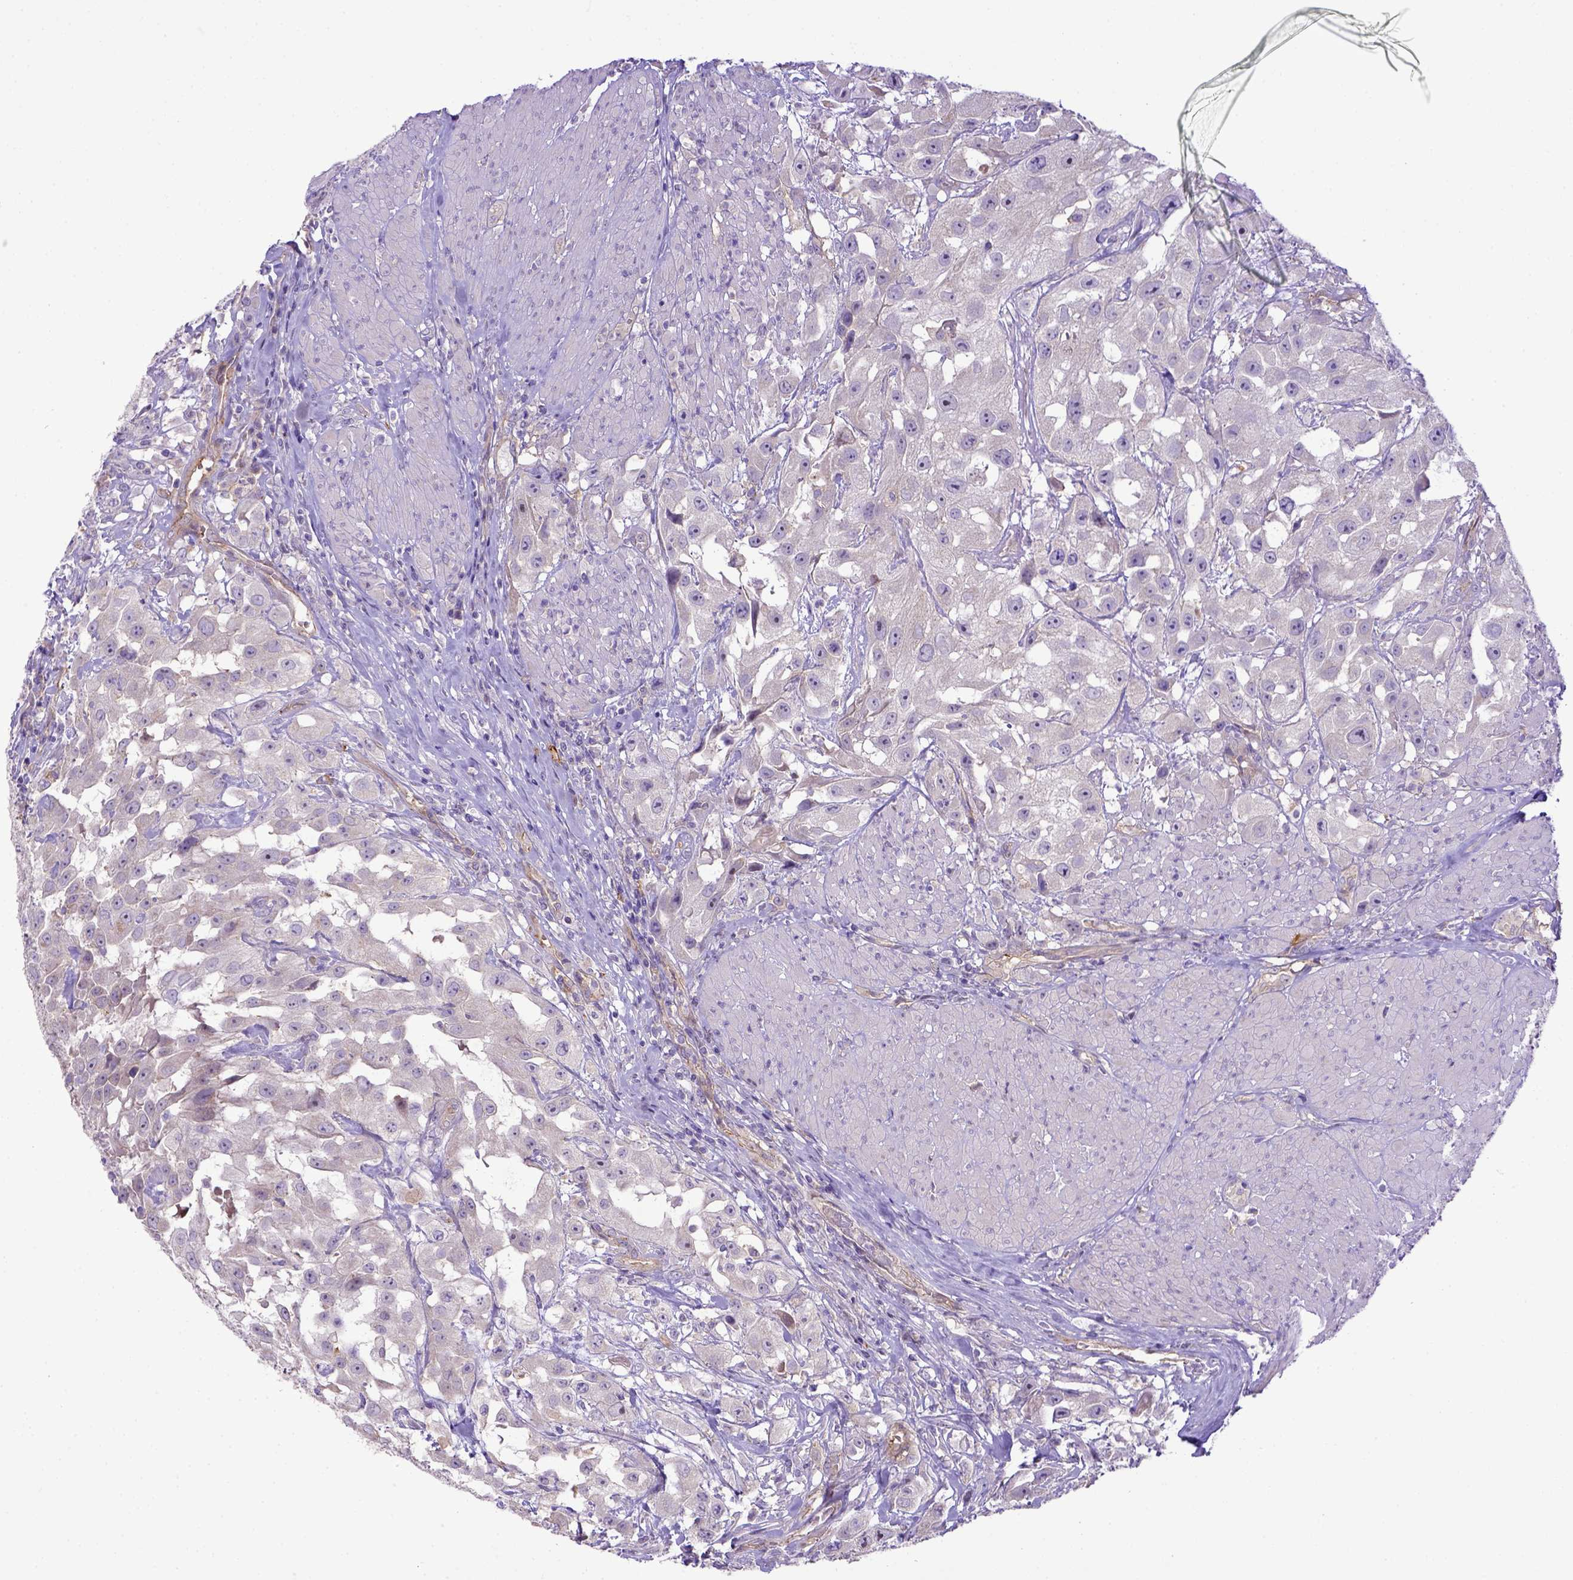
{"staining": {"intensity": "negative", "quantity": "none", "location": "none"}, "tissue": "urothelial cancer", "cell_type": "Tumor cells", "image_type": "cancer", "snomed": [{"axis": "morphology", "description": "Urothelial carcinoma, High grade"}, {"axis": "topography", "description": "Urinary bladder"}], "caption": "A high-resolution micrograph shows immunohistochemistry staining of urothelial cancer, which shows no significant positivity in tumor cells.", "gene": "CD40", "patient": {"sex": "male", "age": 79}}